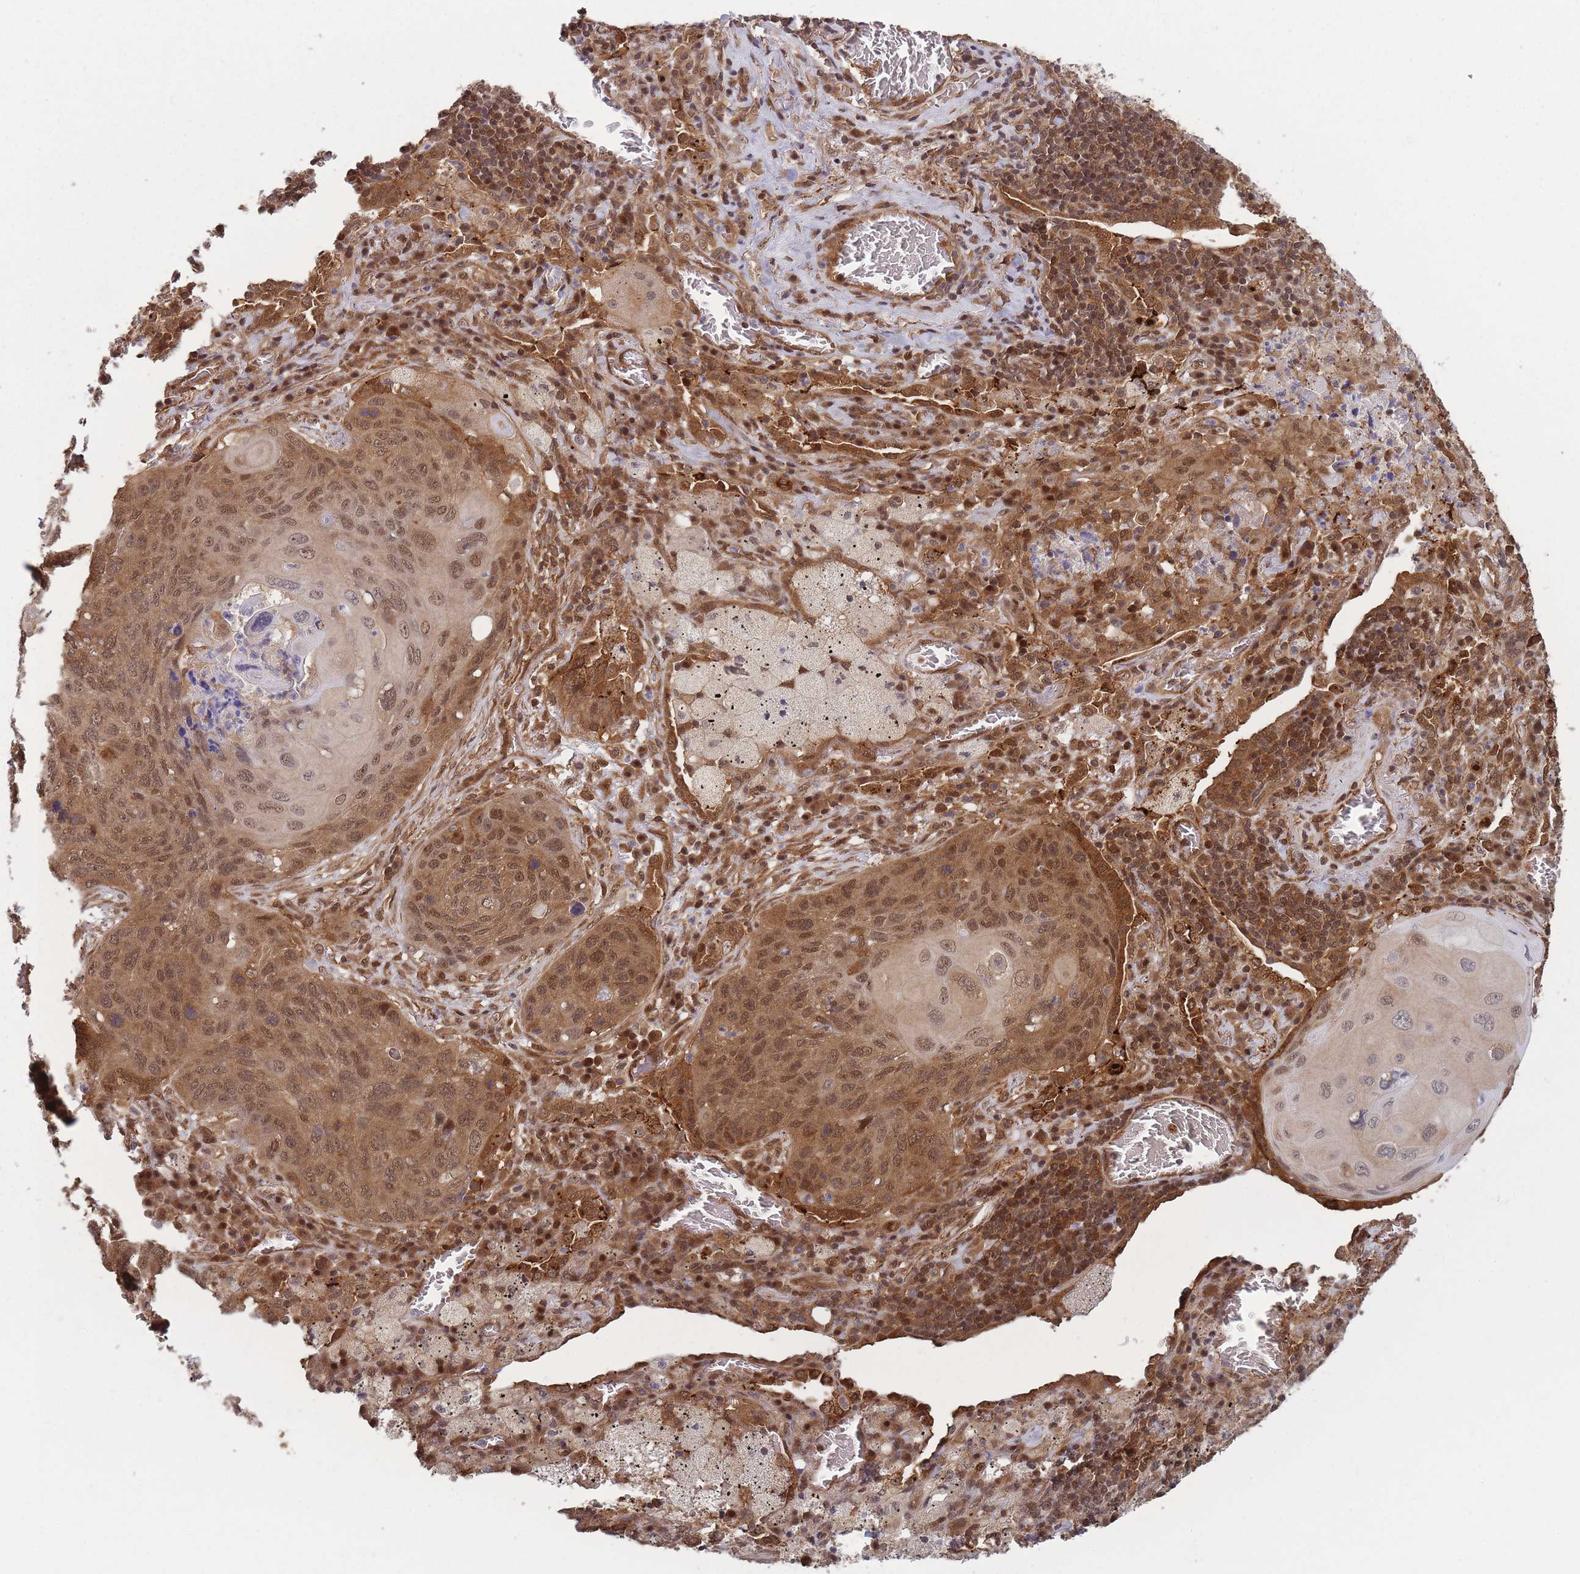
{"staining": {"intensity": "moderate", "quantity": ">75%", "location": "cytoplasmic/membranous,nuclear"}, "tissue": "lung cancer", "cell_type": "Tumor cells", "image_type": "cancer", "snomed": [{"axis": "morphology", "description": "Squamous cell carcinoma, NOS"}, {"axis": "topography", "description": "Lung"}], "caption": "There is medium levels of moderate cytoplasmic/membranous and nuclear expression in tumor cells of squamous cell carcinoma (lung), as demonstrated by immunohistochemical staining (brown color).", "gene": "PPP6R3", "patient": {"sex": "female", "age": 63}}